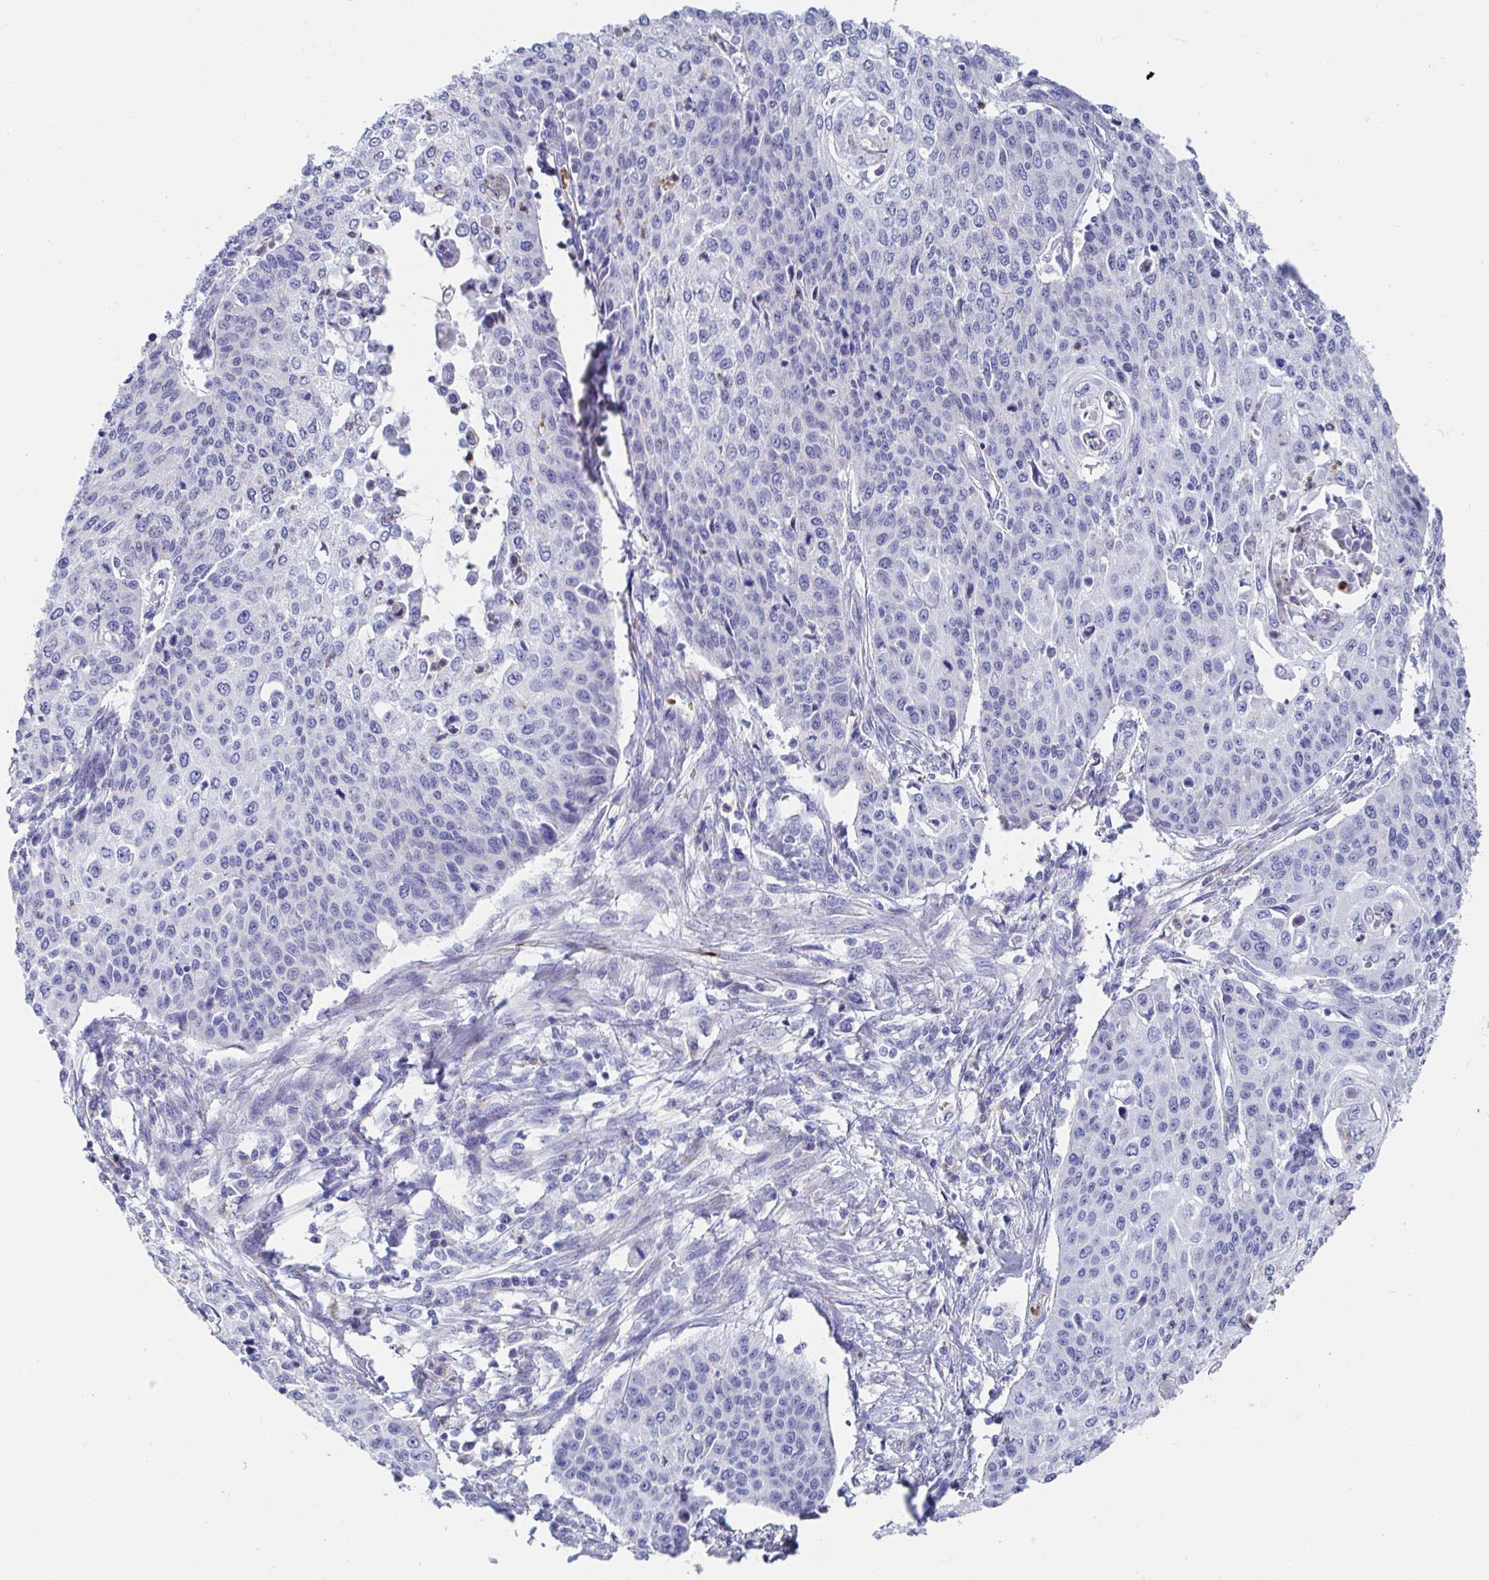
{"staining": {"intensity": "negative", "quantity": "none", "location": "none"}, "tissue": "cervical cancer", "cell_type": "Tumor cells", "image_type": "cancer", "snomed": [{"axis": "morphology", "description": "Squamous cell carcinoma, NOS"}, {"axis": "topography", "description": "Cervix"}], "caption": "Cervical cancer stained for a protein using immunohistochemistry displays no positivity tumor cells.", "gene": "CLDN8", "patient": {"sex": "female", "age": 65}}